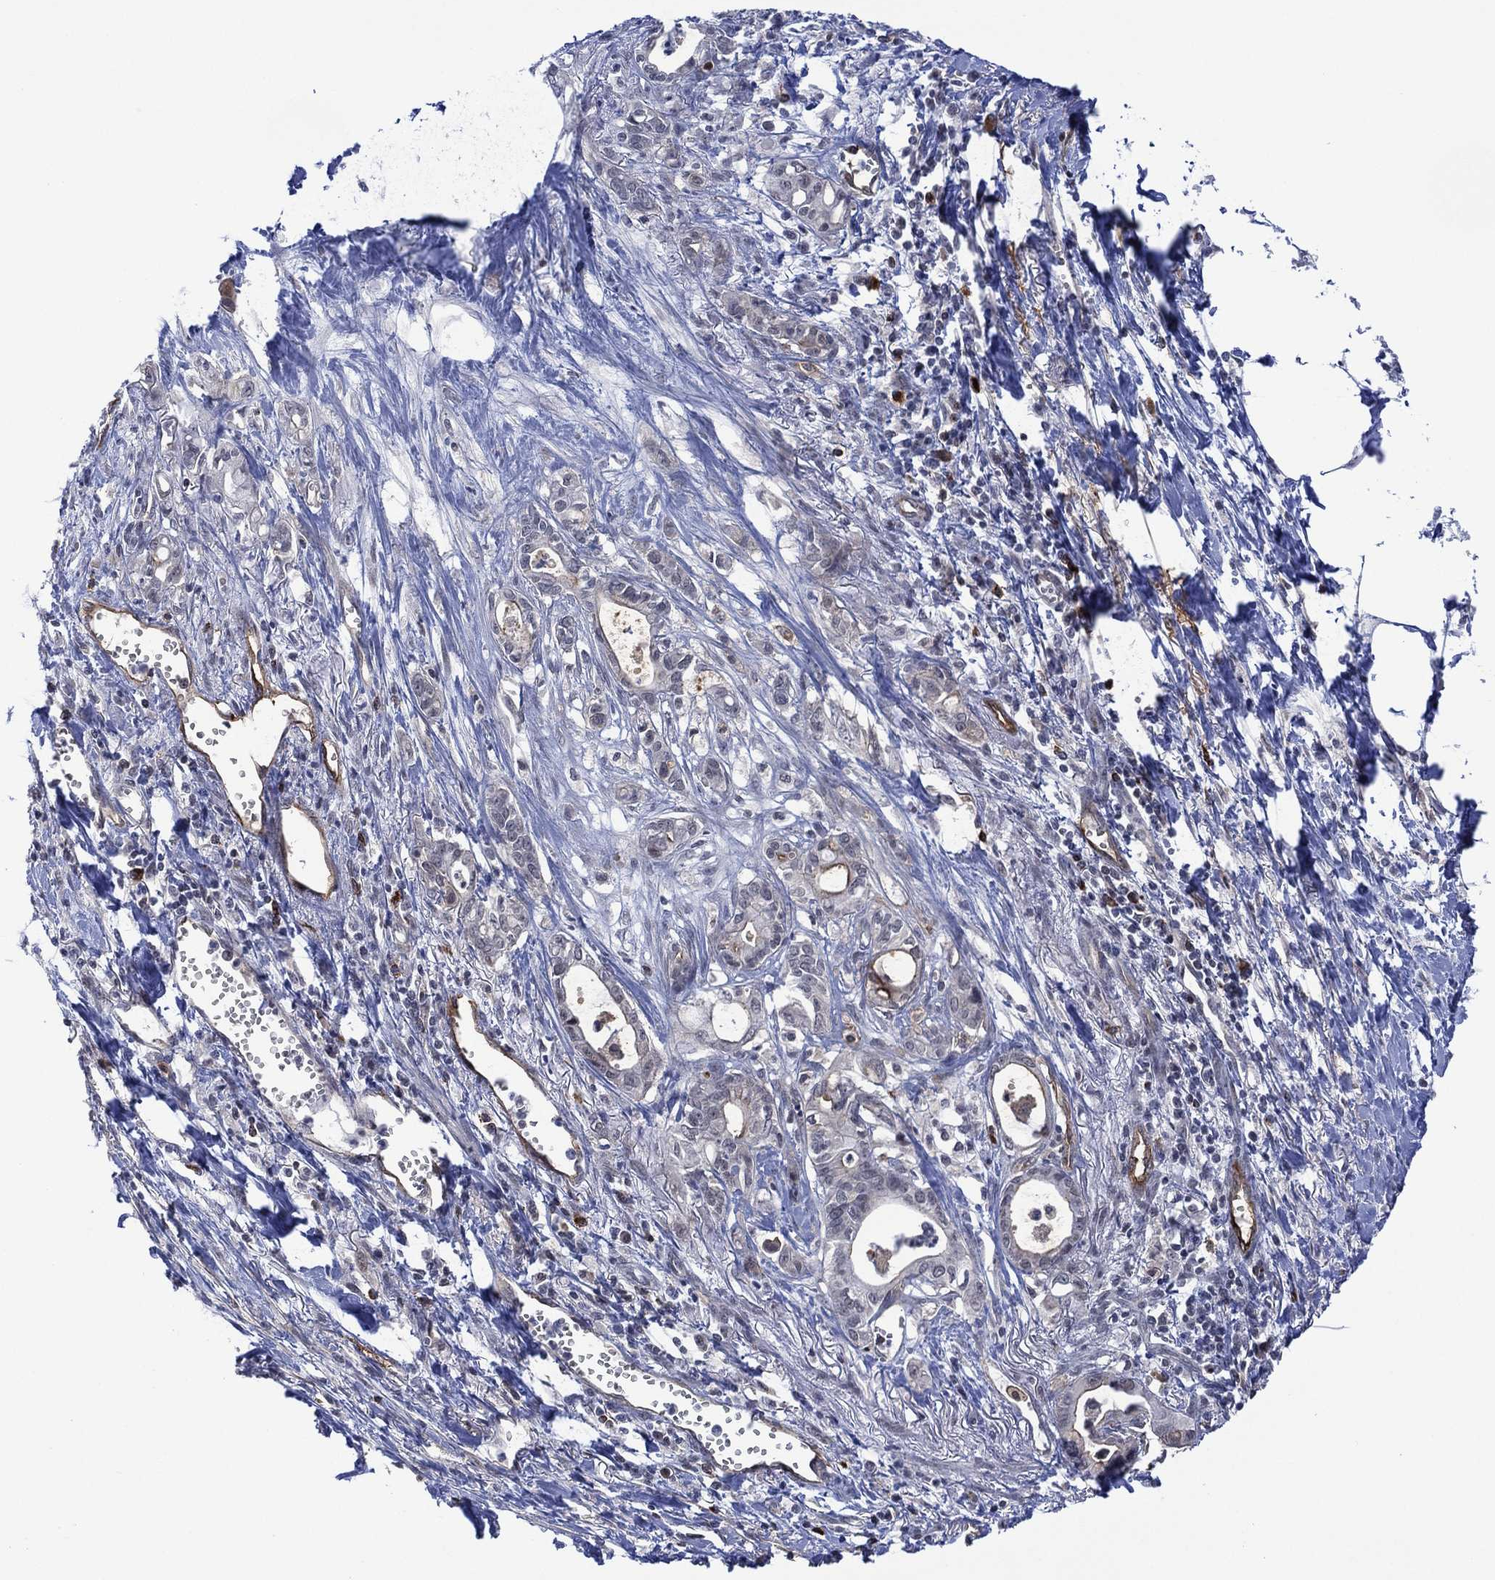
{"staining": {"intensity": "negative", "quantity": "none", "location": "none"}, "tissue": "pancreatic cancer", "cell_type": "Tumor cells", "image_type": "cancer", "snomed": [{"axis": "morphology", "description": "Adenocarcinoma, NOS"}, {"axis": "topography", "description": "Pancreas"}], "caption": "The IHC photomicrograph has no significant expression in tumor cells of pancreatic cancer tissue. (DAB (3,3'-diaminobenzidine) immunohistochemistry with hematoxylin counter stain).", "gene": "DPP4", "patient": {"sex": "male", "age": 71}}